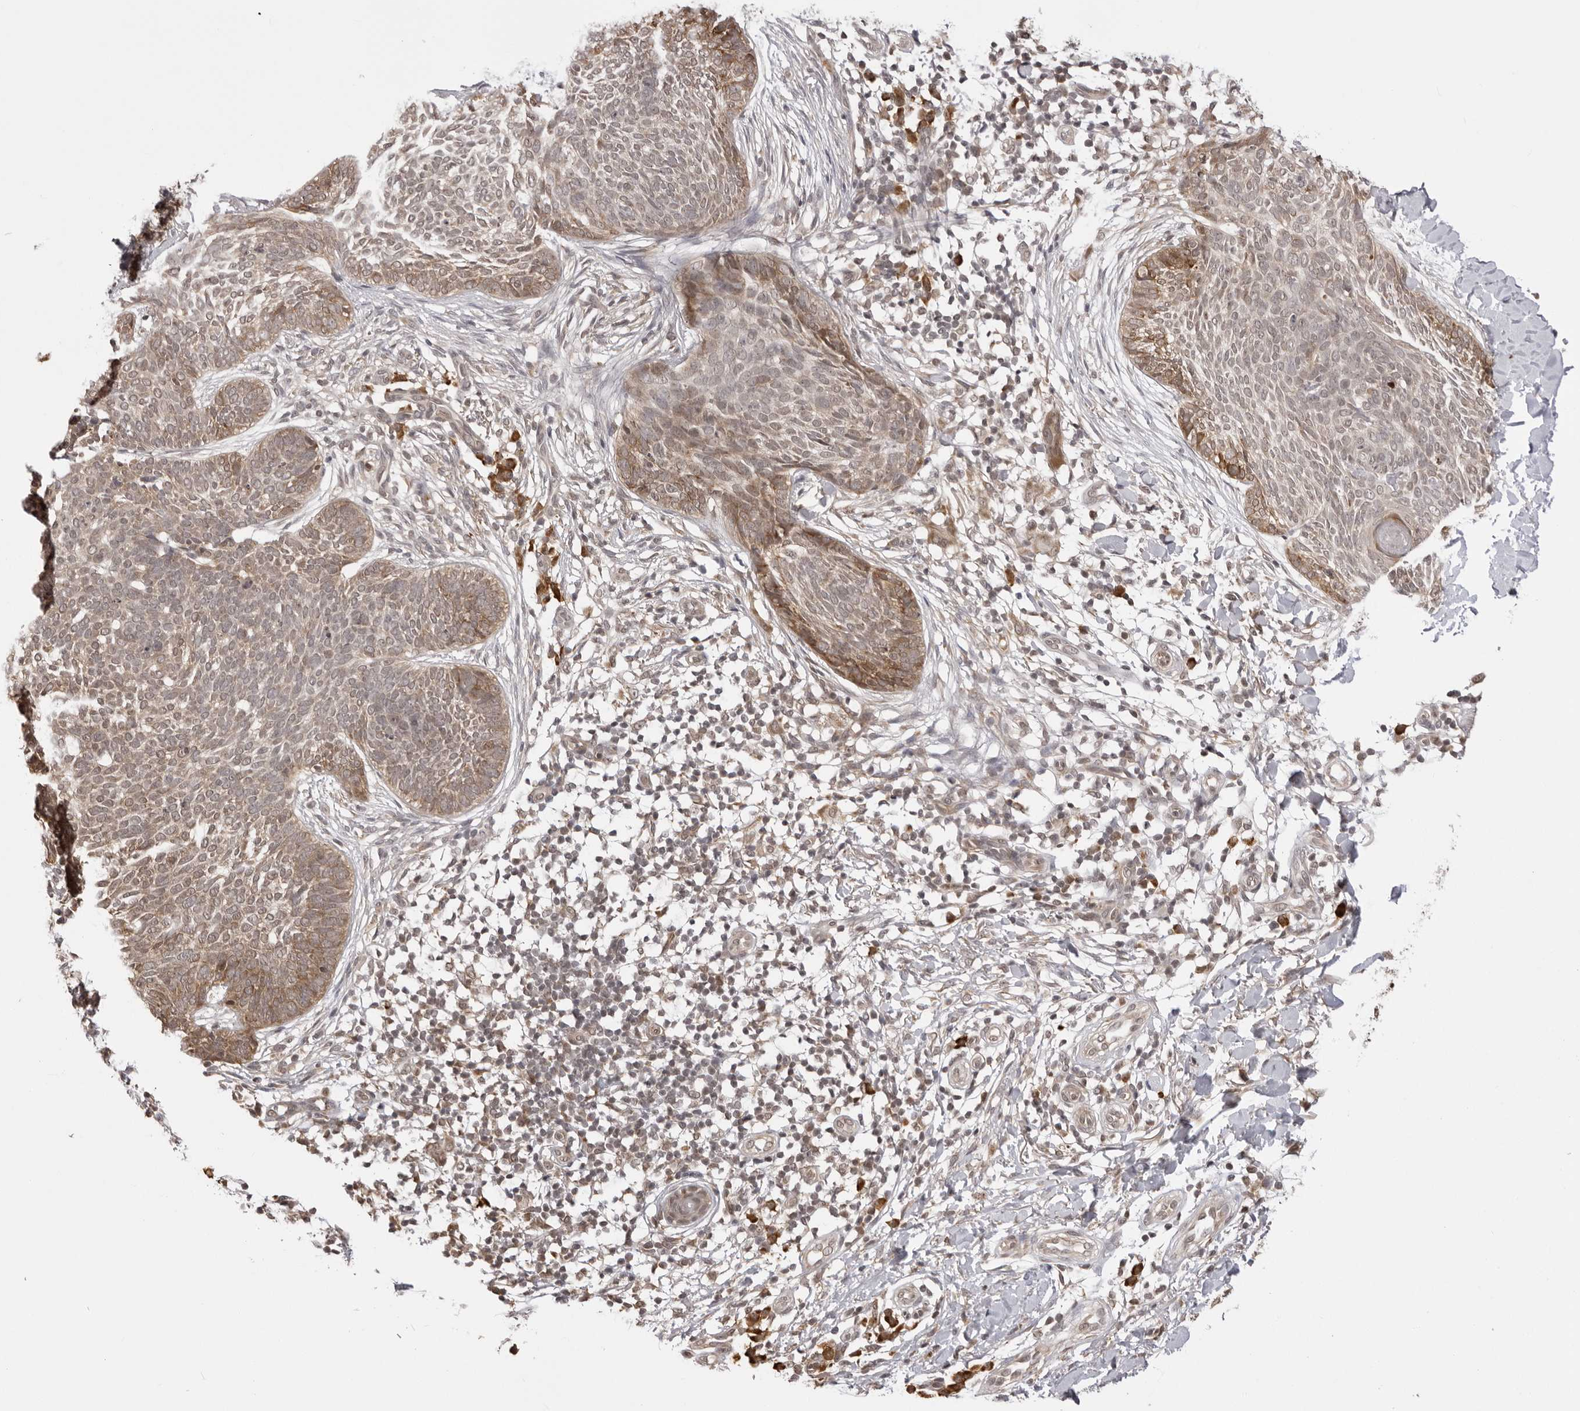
{"staining": {"intensity": "weak", "quantity": "25%-75%", "location": "cytoplasmic/membranous"}, "tissue": "skin cancer", "cell_type": "Tumor cells", "image_type": "cancer", "snomed": [{"axis": "morphology", "description": "Basal cell carcinoma"}, {"axis": "topography", "description": "Skin"}], "caption": "Human skin cancer (basal cell carcinoma) stained with a brown dye demonstrates weak cytoplasmic/membranous positive expression in approximately 25%-75% of tumor cells.", "gene": "ZC3H11A", "patient": {"sex": "female", "age": 64}}